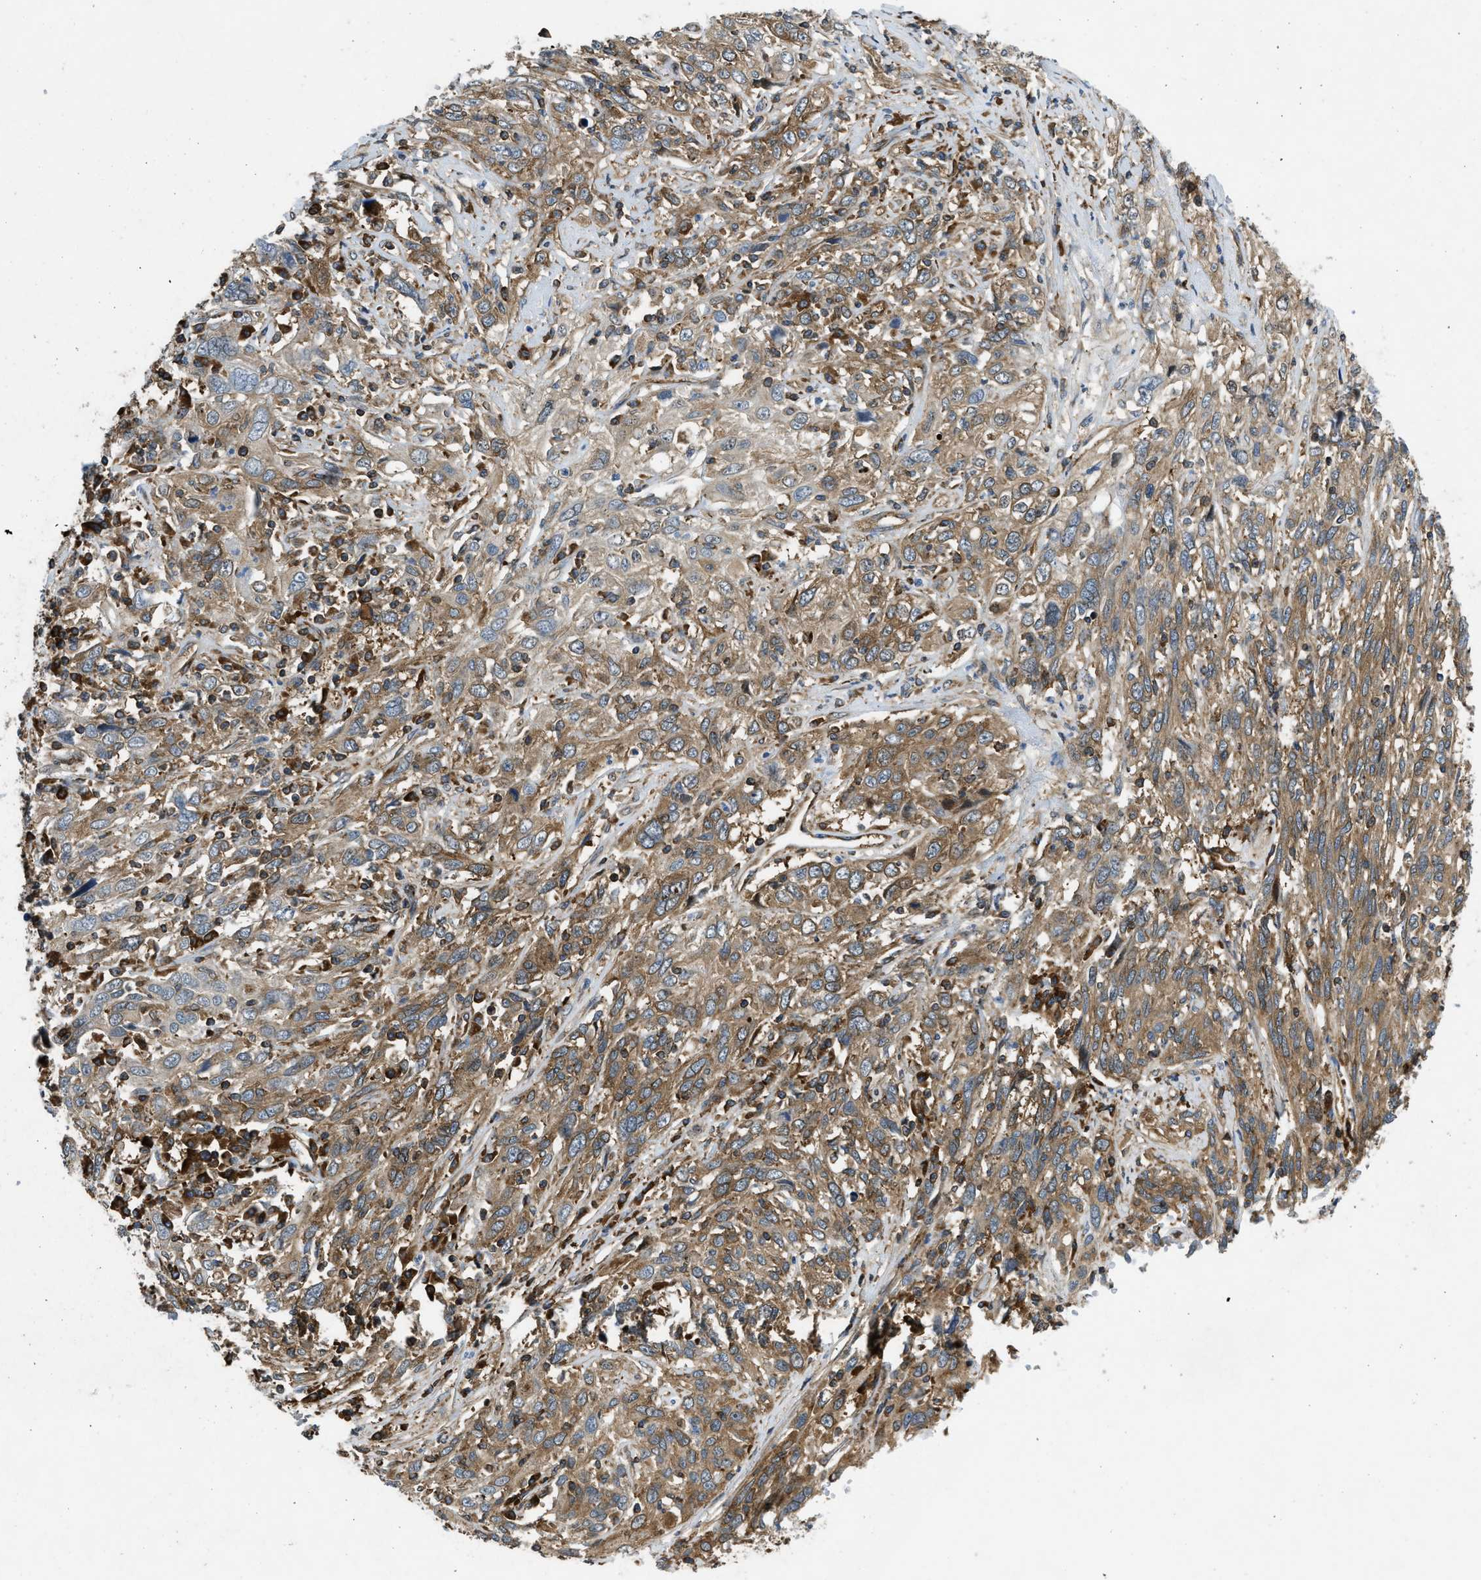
{"staining": {"intensity": "moderate", "quantity": "25%-75%", "location": "cytoplasmic/membranous"}, "tissue": "cervical cancer", "cell_type": "Tumor cells", "image_type": "cancer", "snomed": [{"axis": "morphology", "description": "Squamous cell carcinoma, NOS"}, {"axis": "topography", "description": "Cervix"}], "caption": "Immunohistochemical staining of squamous cell carcinoma (cervical) shows moderate cytoplasmic/membranous protein staining in about 25%-75% of tumor cells.", "gene": "RASGRF2", "patient": {"sex": "female", "age": 46}}